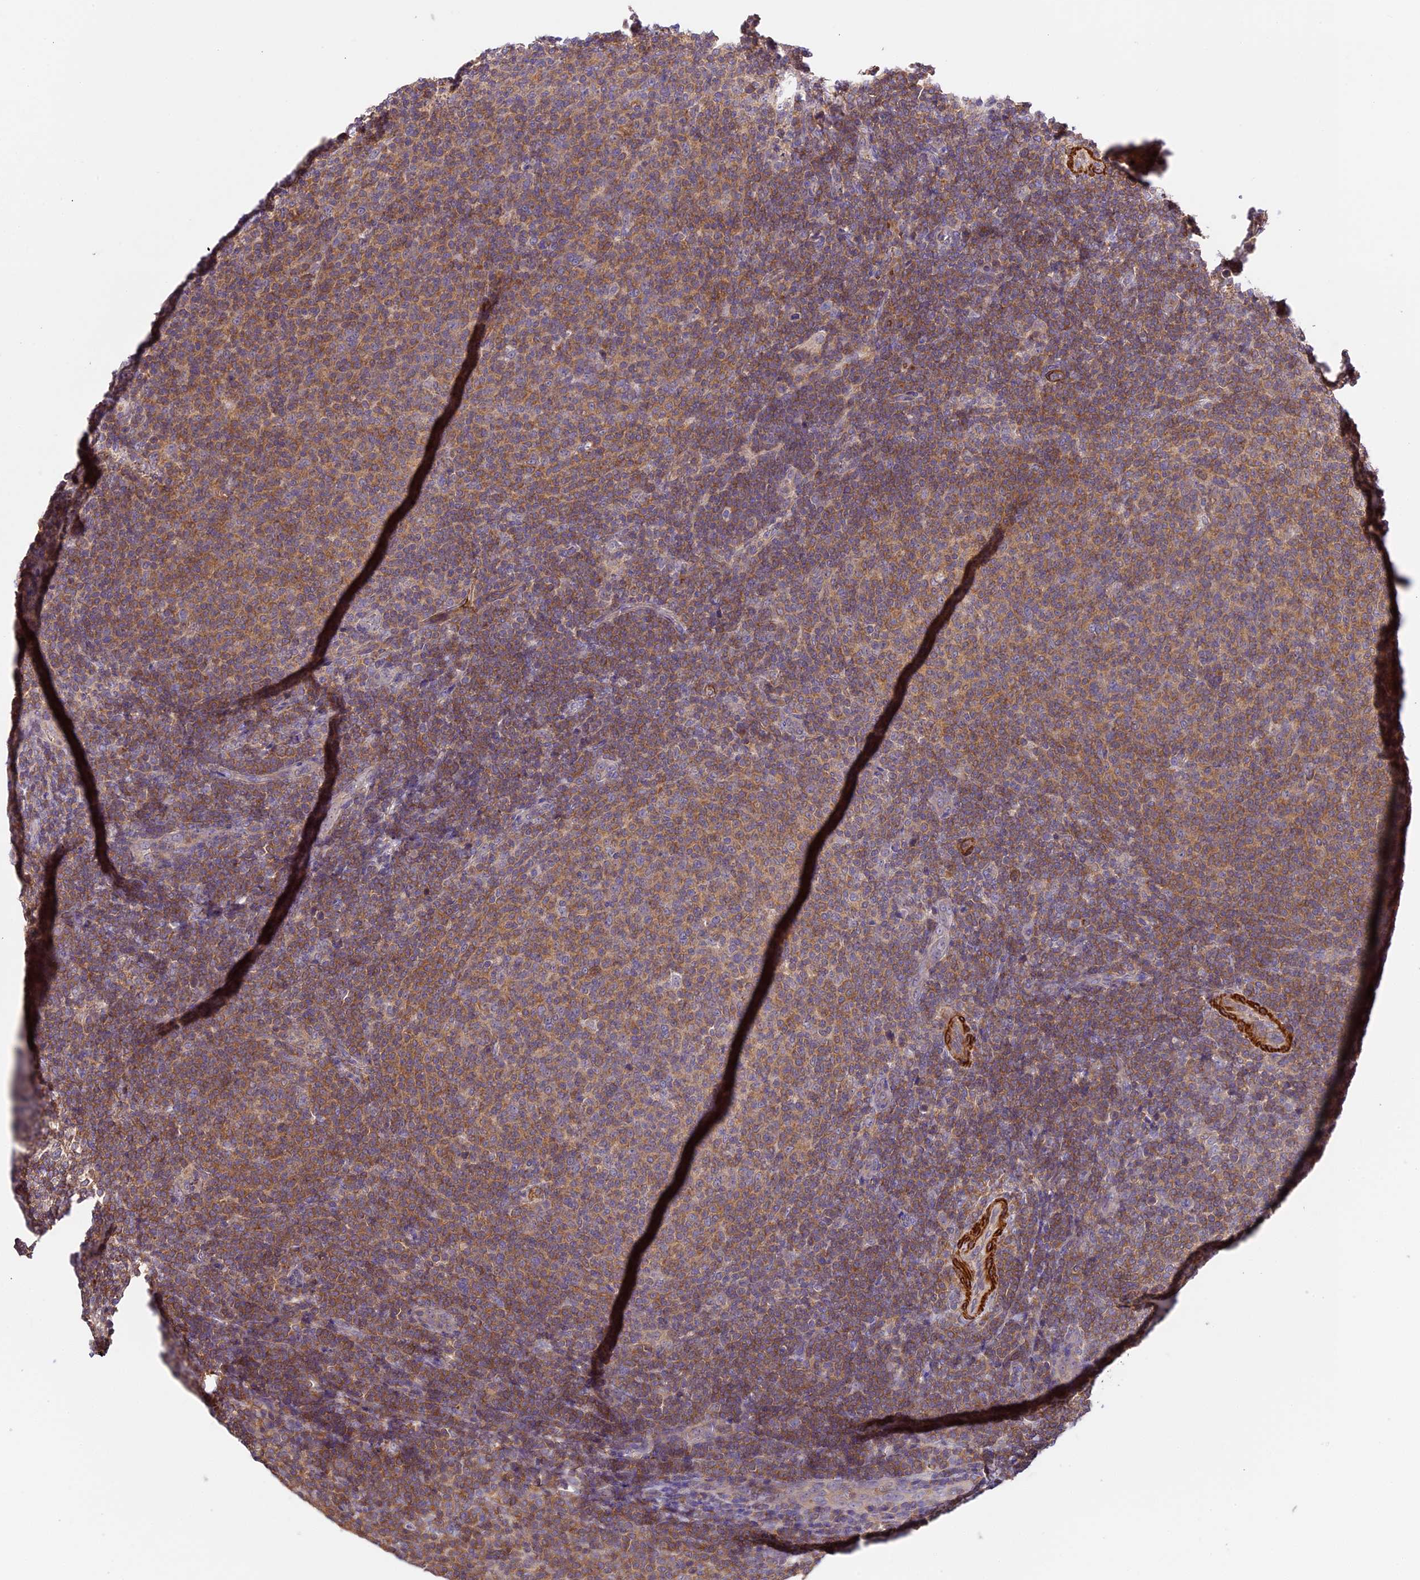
{"staining": {"intensity": "moderate", "quantity": ">75%", "location": "cytoplasmic/membranous"}, "tissue": "lymphoma", "cell_type": "Tumor cells", "image_type": "cancer", "snomed": [{"axis": "morphology", "description": "Malignant lymphoma, non-Hodgkin's type, Low grade"}, {"axis": "topography", "description": "Lymph node"}], "caption": "Immunohistochemical staining of human lymphoma displays medium levels of moderate cytoplasmic/membranous protein expression in approximately >75% of tumor cells. (brown staining indicates protein expression, while blue staining denotes nuclei).", "gene": "TBC1D1", "patient": {"sex": "male", "age": 66}}